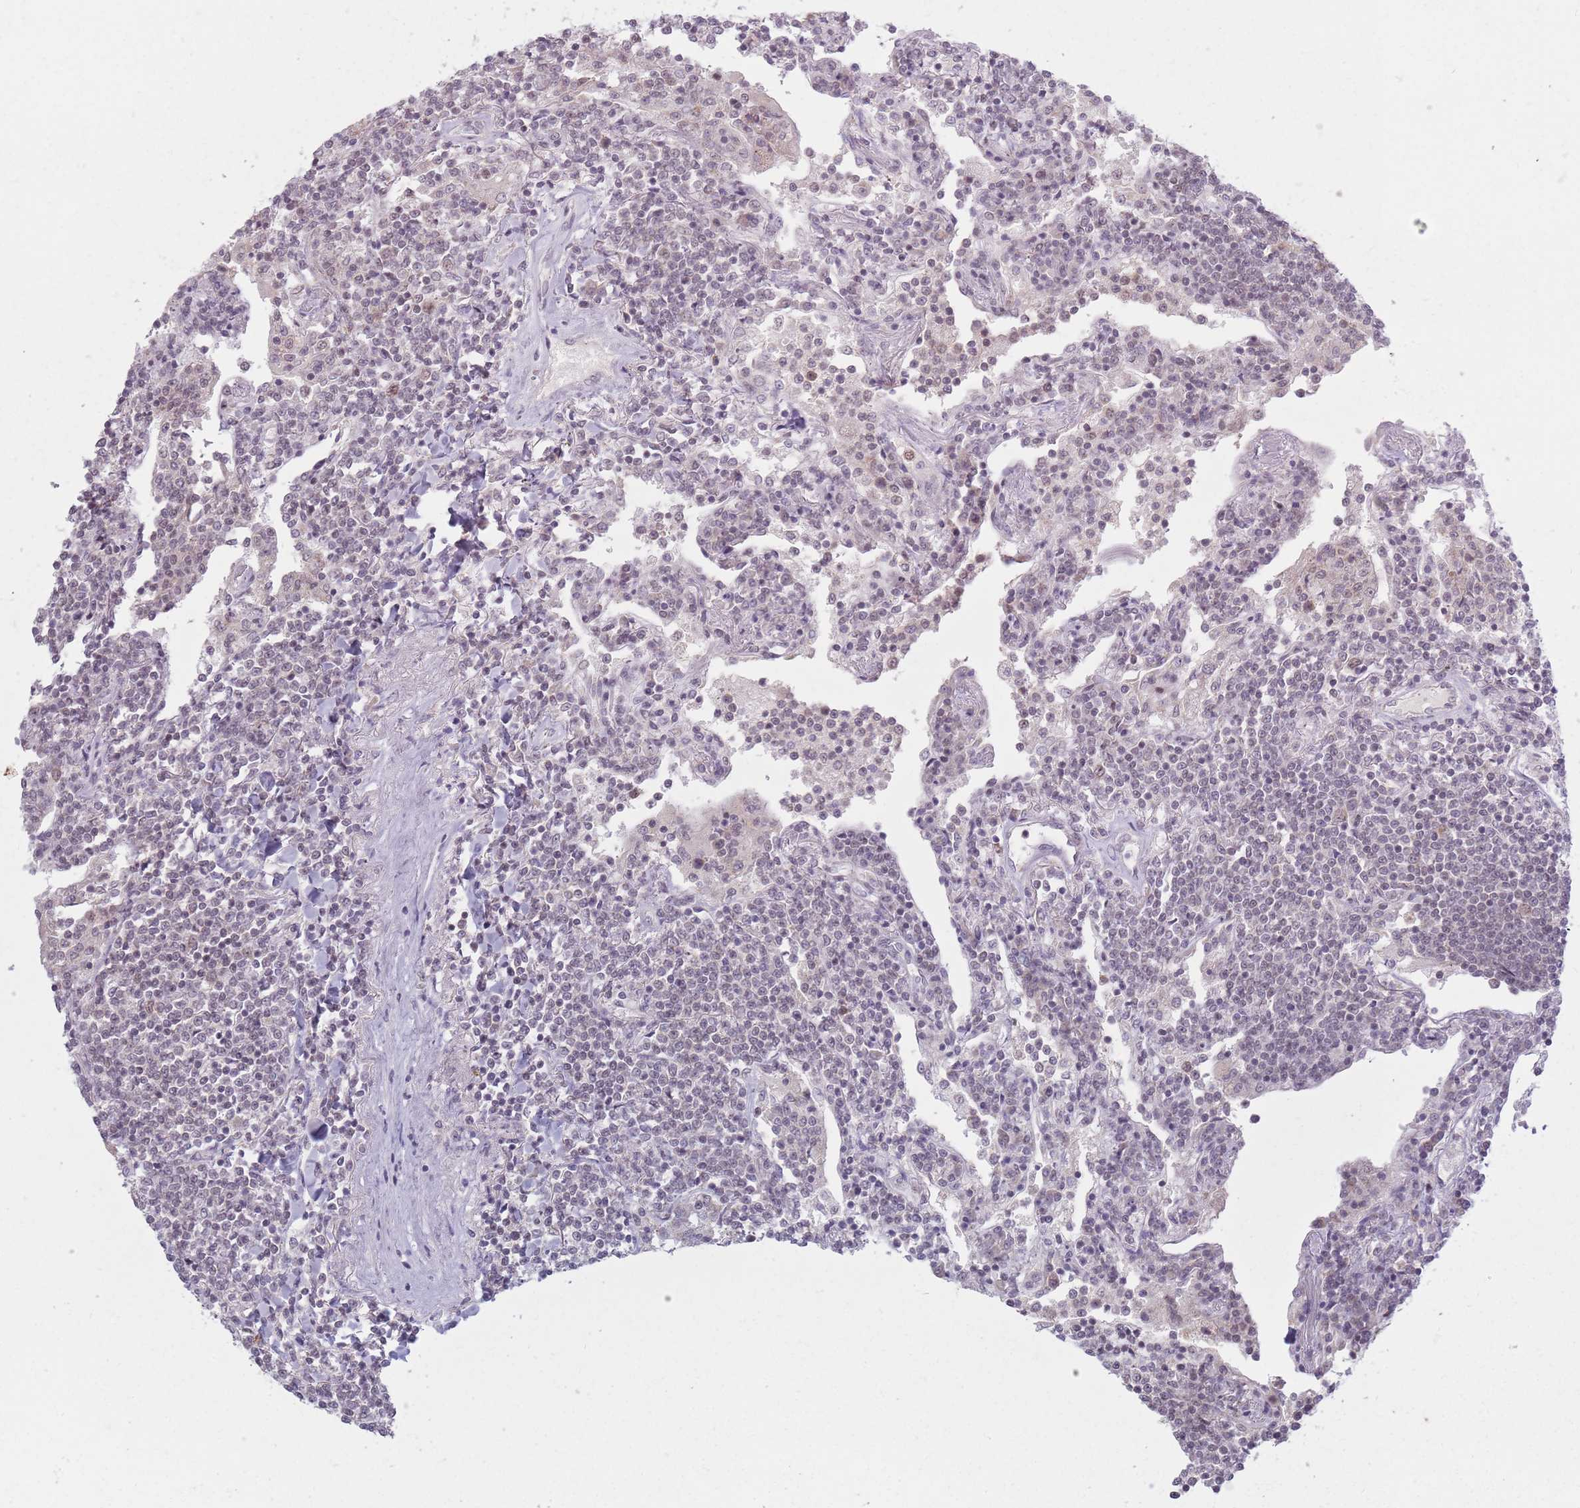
{"staining": {"intensity": "negative", "quantity": "none", "location": "none"}, "tissue": "lymphoma", "cell_type": "Tumor cells", "image_type": "cancer", "snomed": [{"axis": "morphology", "description": "Malignant lymphoma, non-Hodgkin's type, Low grade"}, {"axis": "topography", "description": "Lung"}], "caption": "A high-resolution micrograph shows immunohistochemistry (IHC) staining of lymphoma, which reveals no significant expression in tumor cells.", "gene": "MRPL34", "patient": {"sex": "female", "age": 71}}